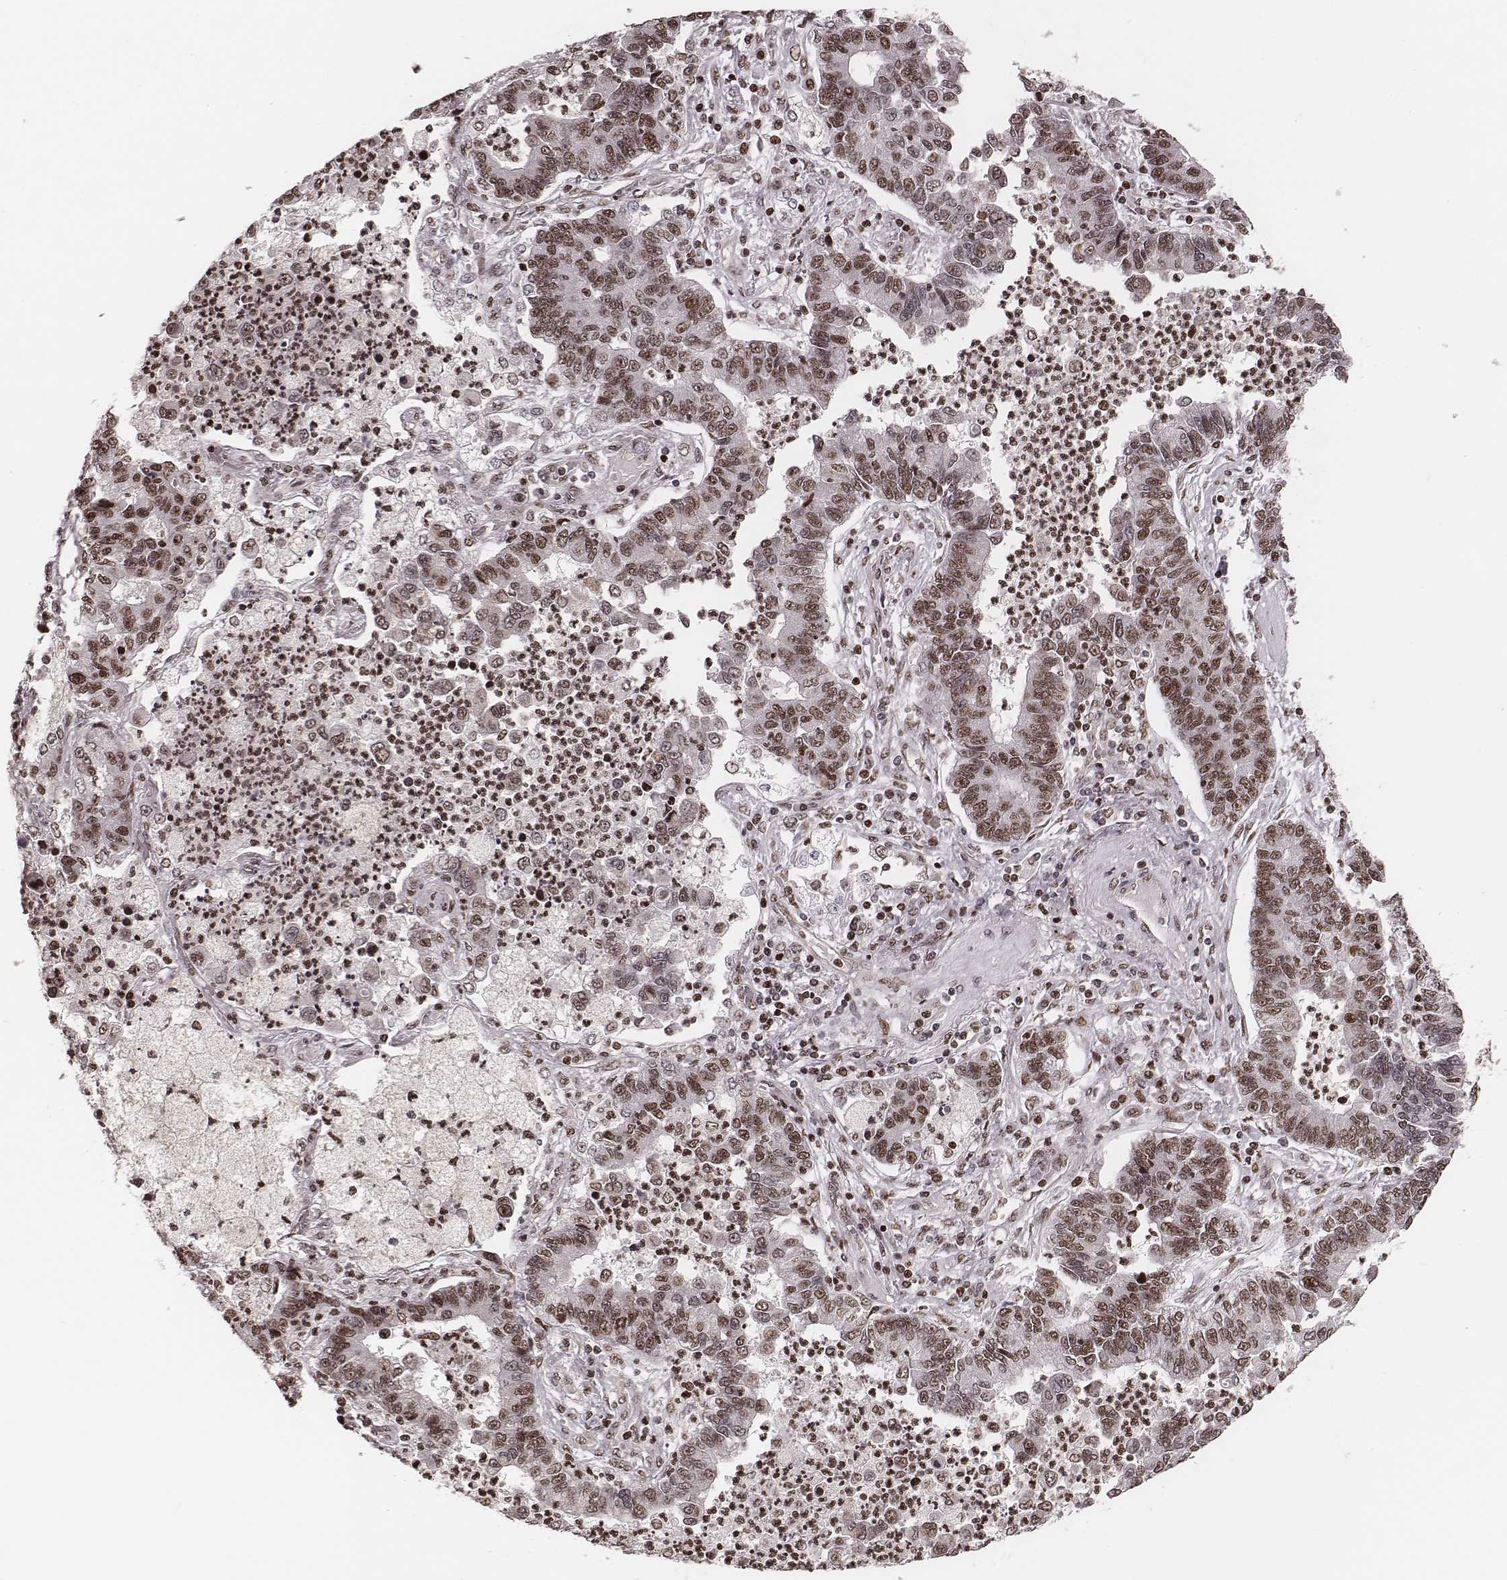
{"staining": {"intensity": "moderate", "quantity": "25%-75%", "location": "nuclear"}, "tissue": "lung cancer", "cell_type": "Tumor cells", "image_type": "cancer", "snomed": [{"axis": "morphology", "description": "Adenocarcinoma, NOS"}, {"axis": "topography", "description": "Lung"}], "caption": "Immunohistochemical staining of human lung adenocarcinoma exhibits moderate nuclear protein expression in approximately 25%-75% of tumor cells.", "gene": "VRK3", "patient": {"sex": "female", "age": 57}}